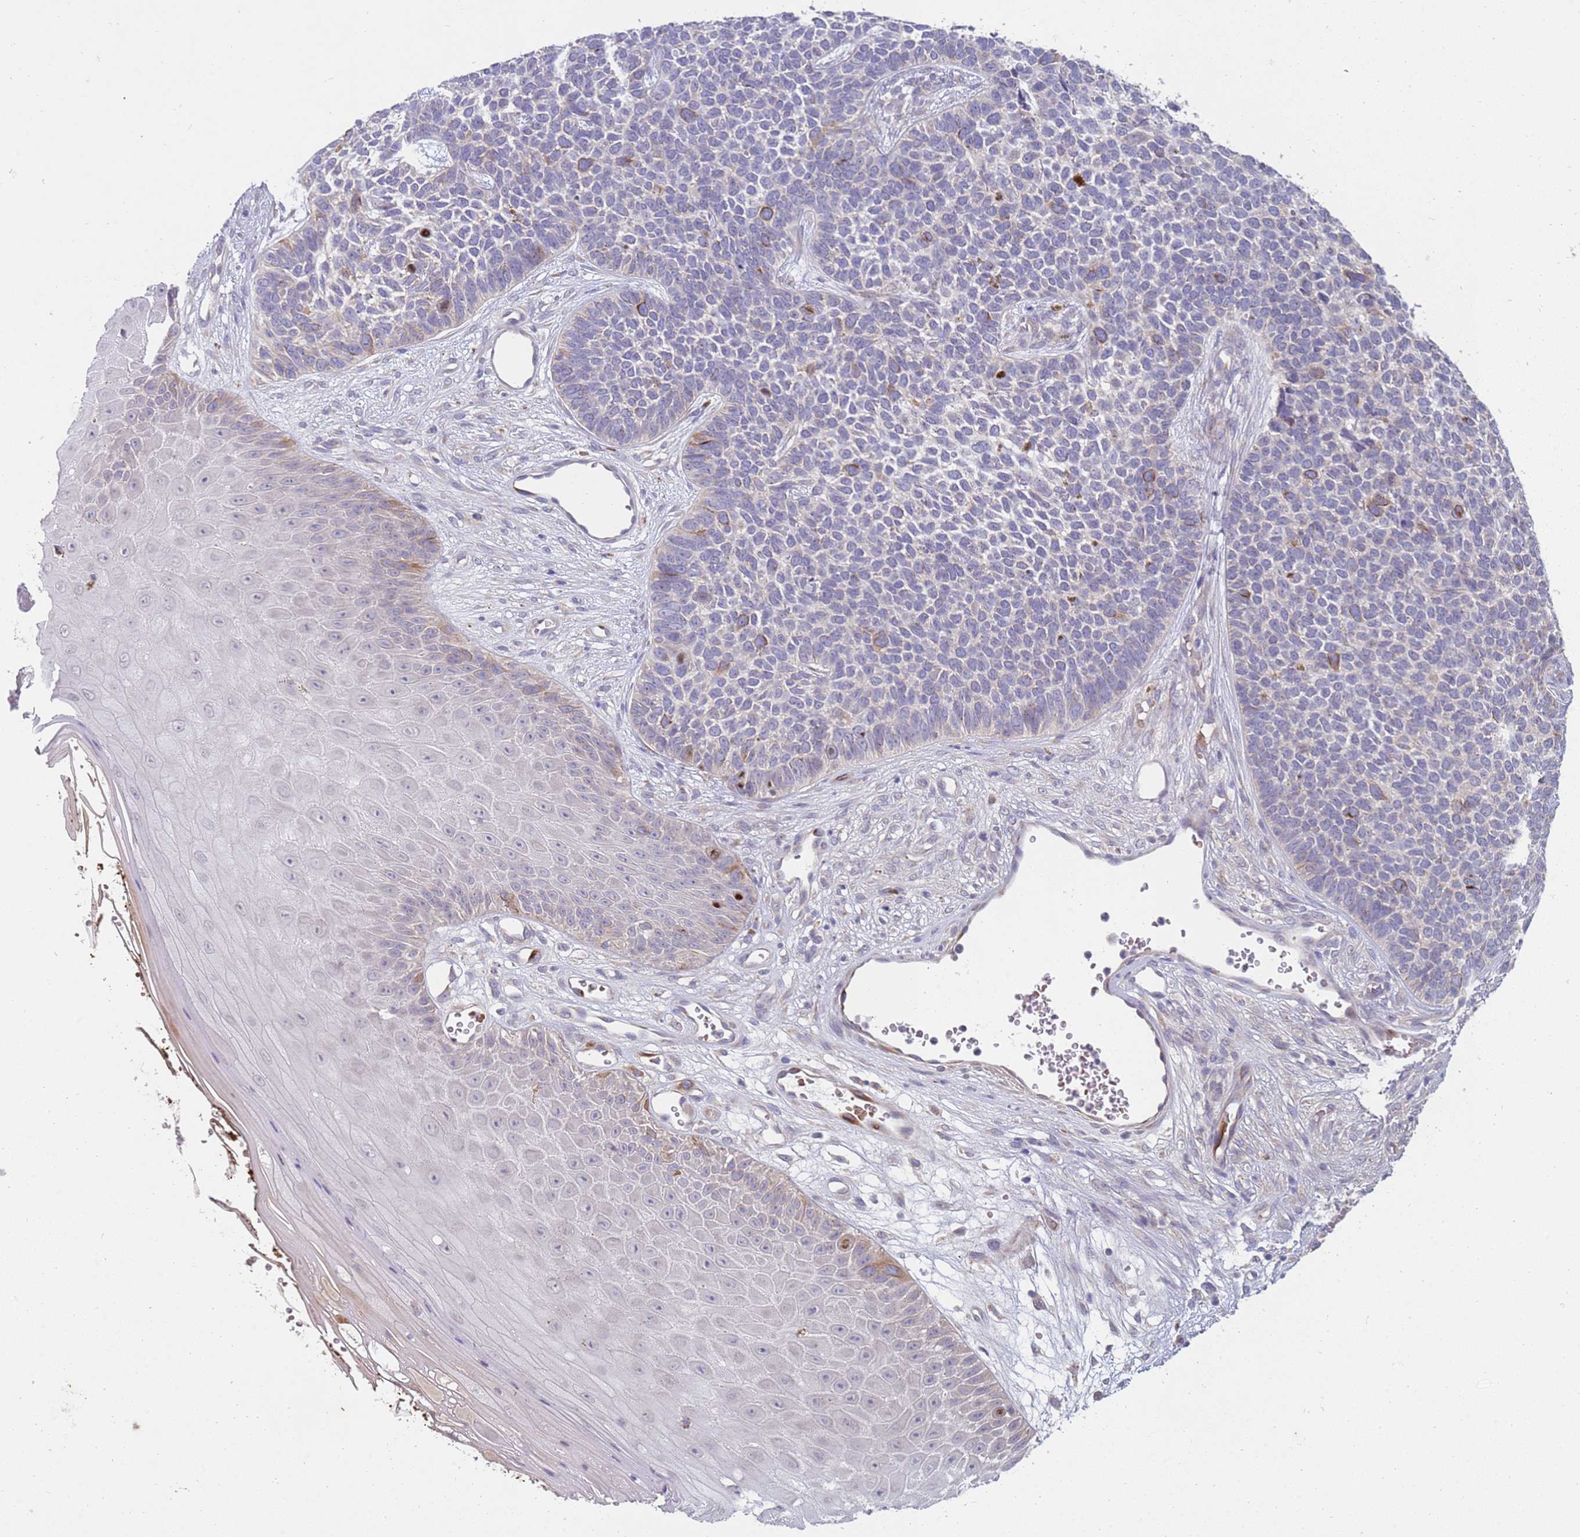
{"staining": {"intensity": "moderate", "quantity": "<25%", "location": "cytoplasmic/membranous"}, "tissue": "skin cancer", "cell_type": "Tumor cells", "image_type": "cancer", "snomed": [{"axis": "morphology", "description": "Basal cell carcinoma"}, {"axis": "topography", "description": "Skin"}], "caption": "Basal cell carcinoma (skin) stained with a protein marker displays moderate staining in tumor cells.", "gene": "NMUR2", "patient": {"sex": "female", "age": 84}}